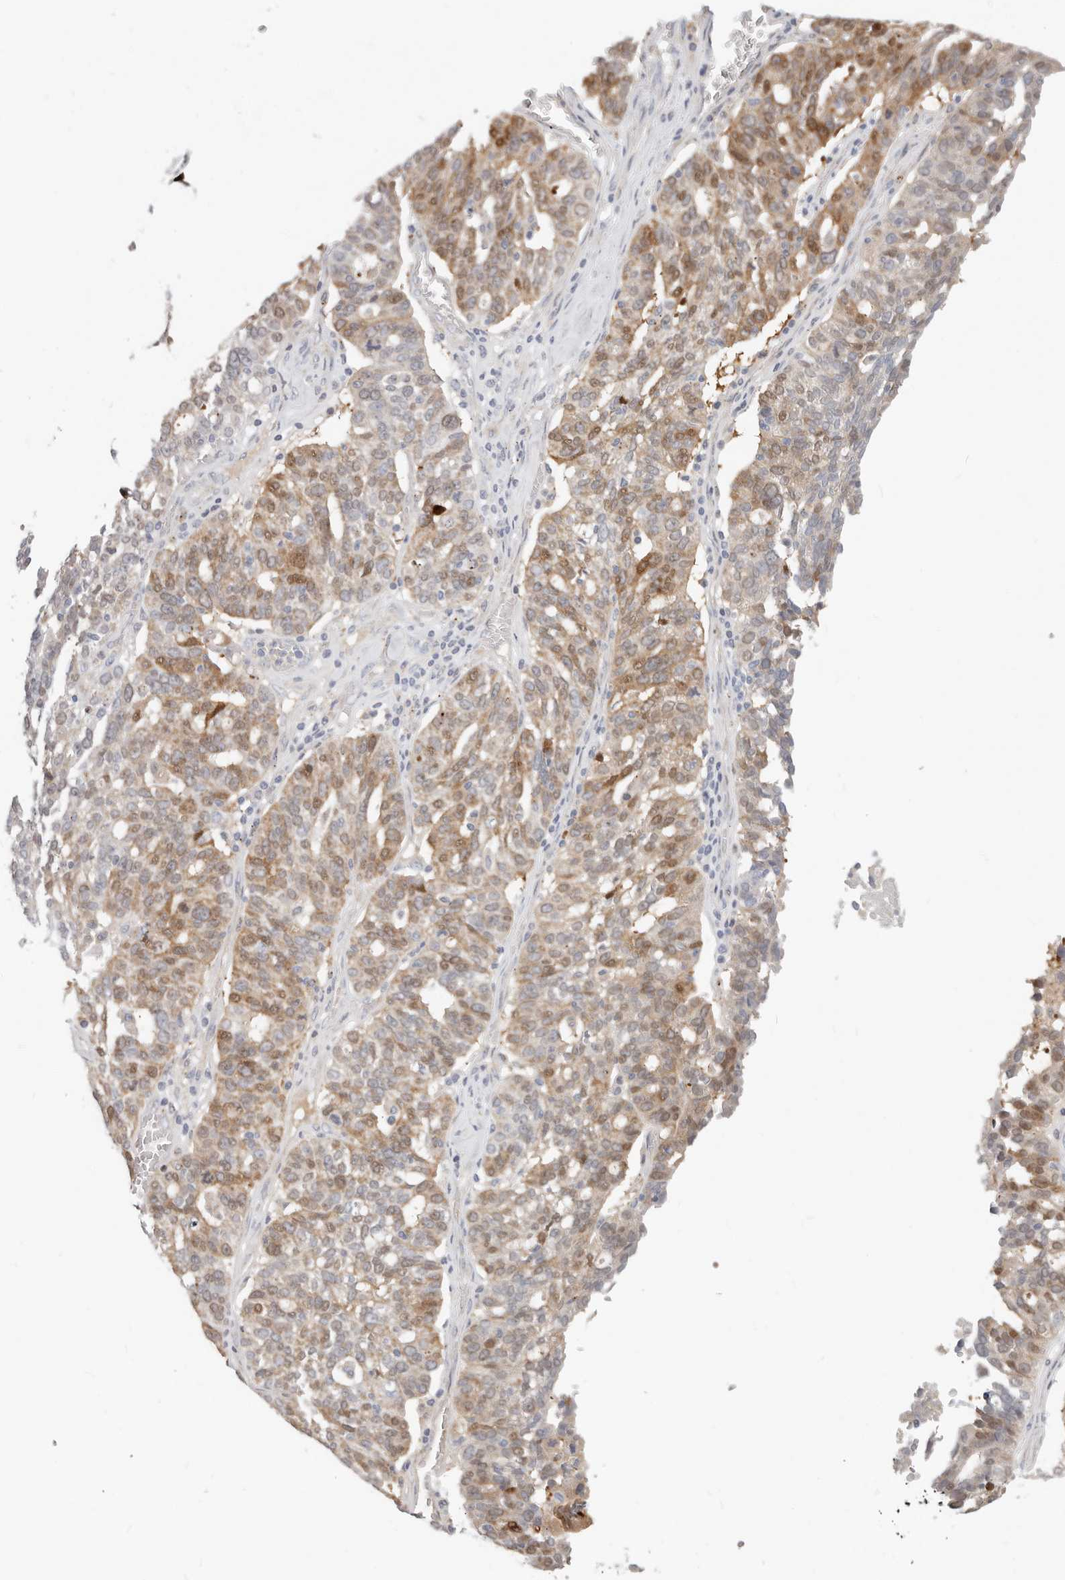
{"staining": {"intensity": "moderate", "quantity": "25%-75%", "location": "cytoplasmic/membranous,nuclear"}, "tissue": "ovarian cancer", "cell_type": "Tumor cells", "image_type": "cancer", "snomed": [{"axis": "morphology", "description": "Cystadenocarcinoma, serous, NOS"}, {"axis": "topography", "description": "Ovary"}], "caption": "Protein staining by immunohistochemistry (IHC) exhibits moderate cytoplasmic/membranous and nuclear positivity in approximately 25%-75% of tumor cells in serous cystadenocarcinoma (ovarian).", "gene": "ZRANB1", "patient": {"sex": "female", "age": 59}}